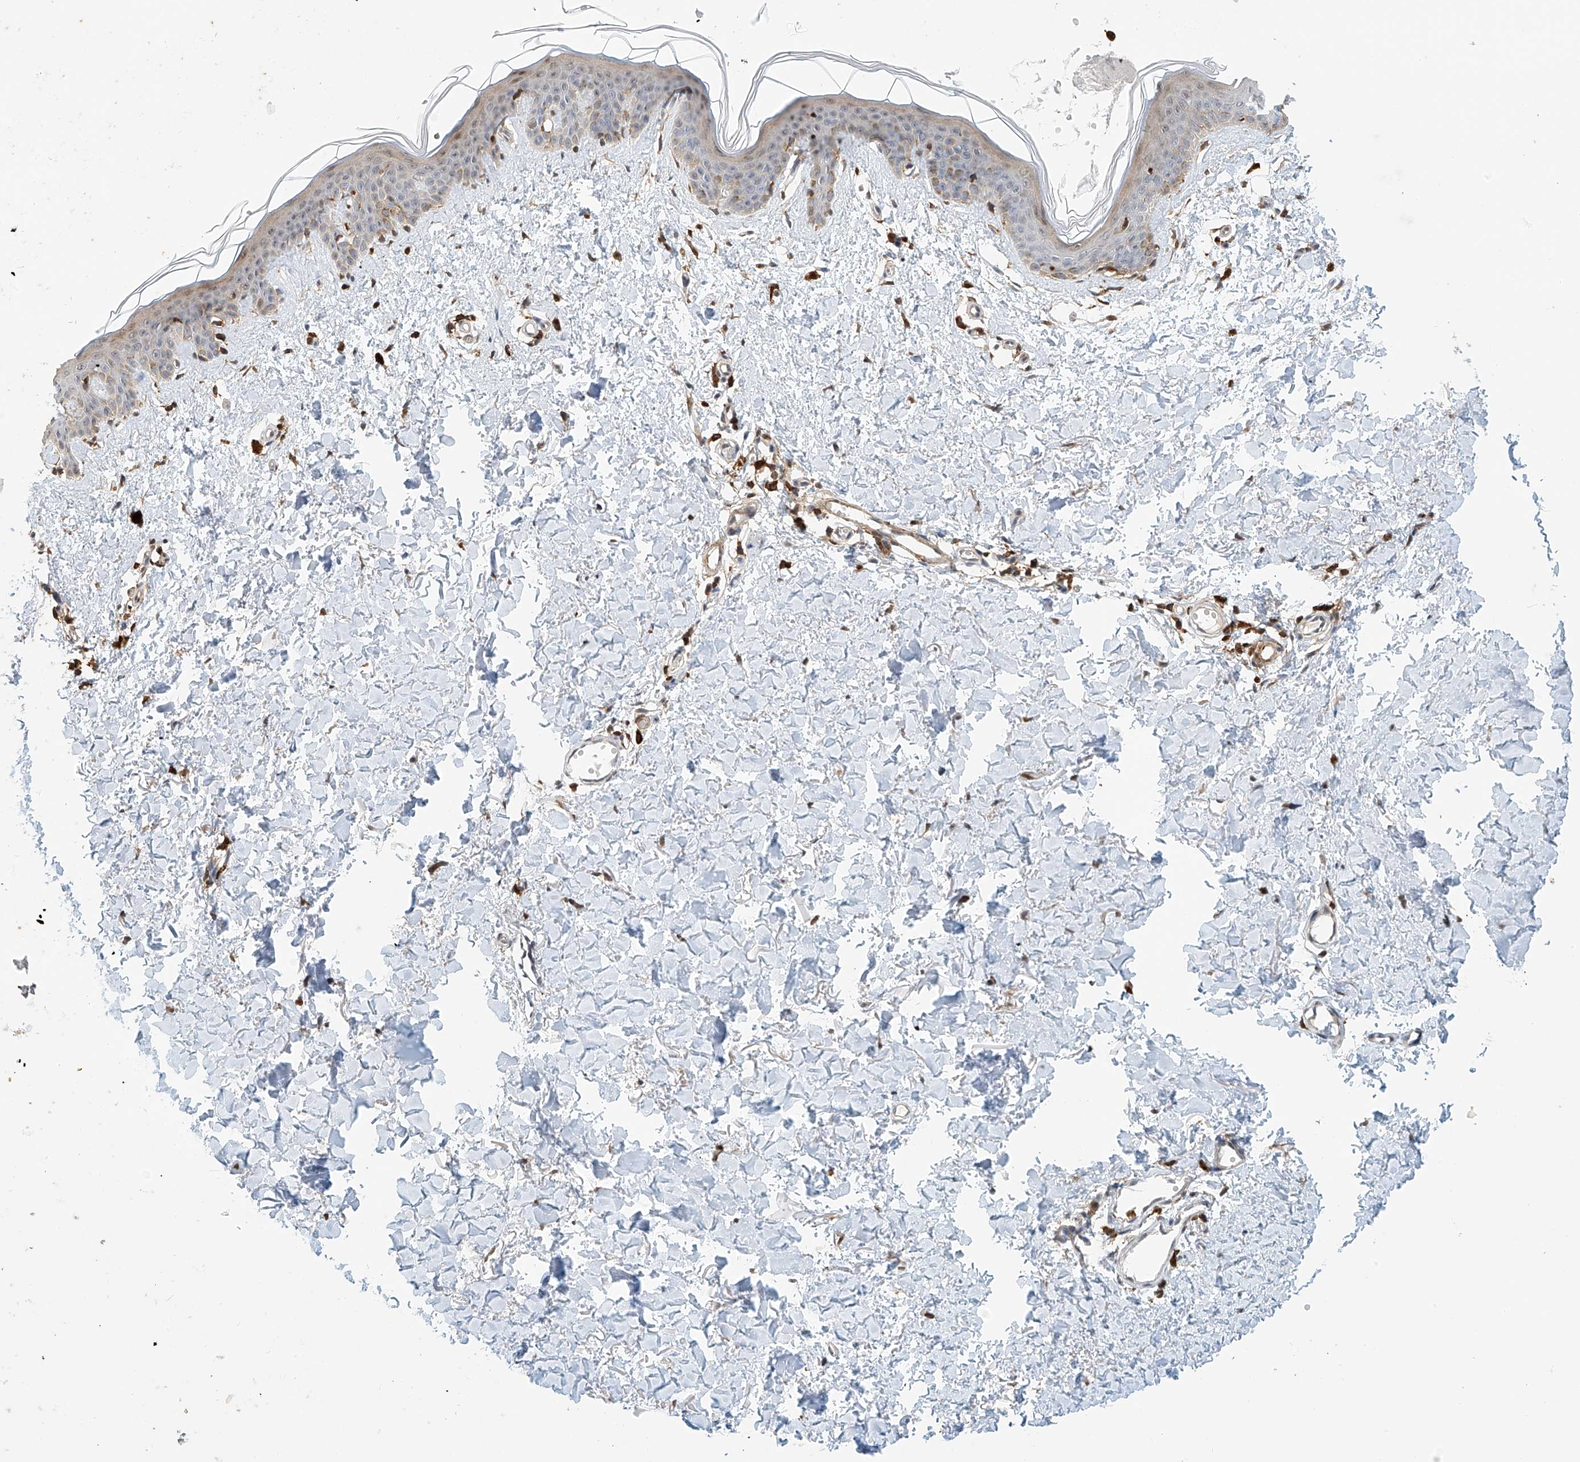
{"staining": {"intensity": "weak", "quantity": ">75%", "location": "cytoplasmic/membranous"}, "tissue": "skin", "cell_type": "Fibroblasts", "image_type": "normal", "snomed": [{"axis": "morphology", "description": "Normal tissue, NOS"}, {"axis": "topography", "description": "Skin"}], "caption": "An immunohistochemistry (IHC) image of unremarkable tissue is shown. Protein staining in brown highlights weak cytoplasmic/membranous positivity in skin within fibroblasts.", "gene": "MICAL1", "patient": {"sex": "female", "age": 46}}